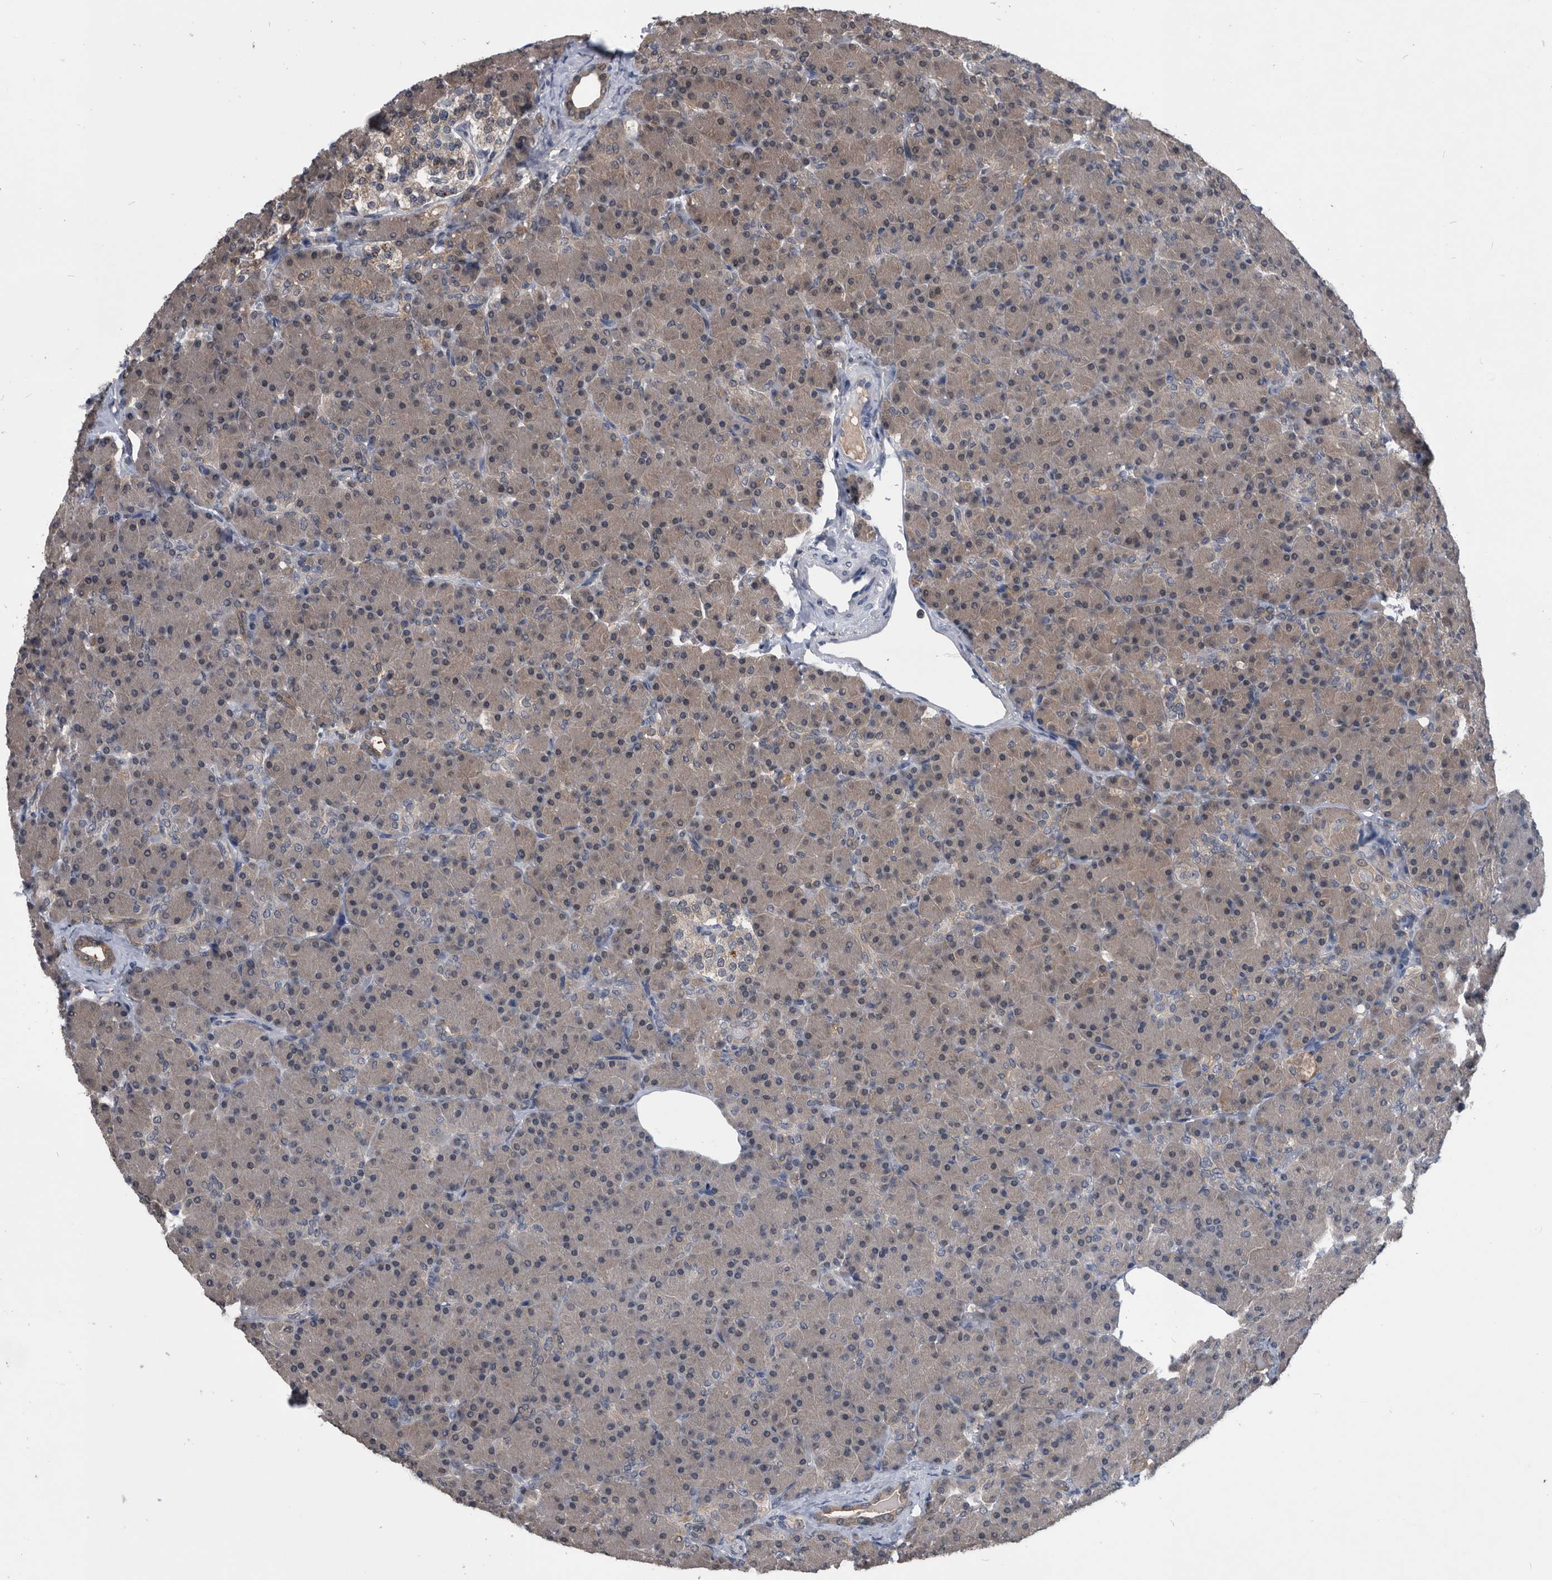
{"staining": {"intensity": "weak", "quantity": ">75%", "location": "cytoplasmic/membranous"}, "tissue": "pancreas", "cell_type": "Exocrine glandular cells", "image_type": "normal", "snomed": [{"axis": "morphology", "description": "Normal tissue, NOS"}, {"axis": "topography", "description": "Pancreas"}], "caption": "IHC staining of unremarkable pancreas, which exhibits low levels of weak cytoplasmic/membranous expression in approximately >75% of exocrine glandular cells indicating weak cytoplasmic/membranous protein staining. The staining was performed using DAB (brown) for protein detection and nuclei were counterstained in hematoxylin (blue).", "gene": "PDXK", "patient": {"sex": "female", "age": 43}}